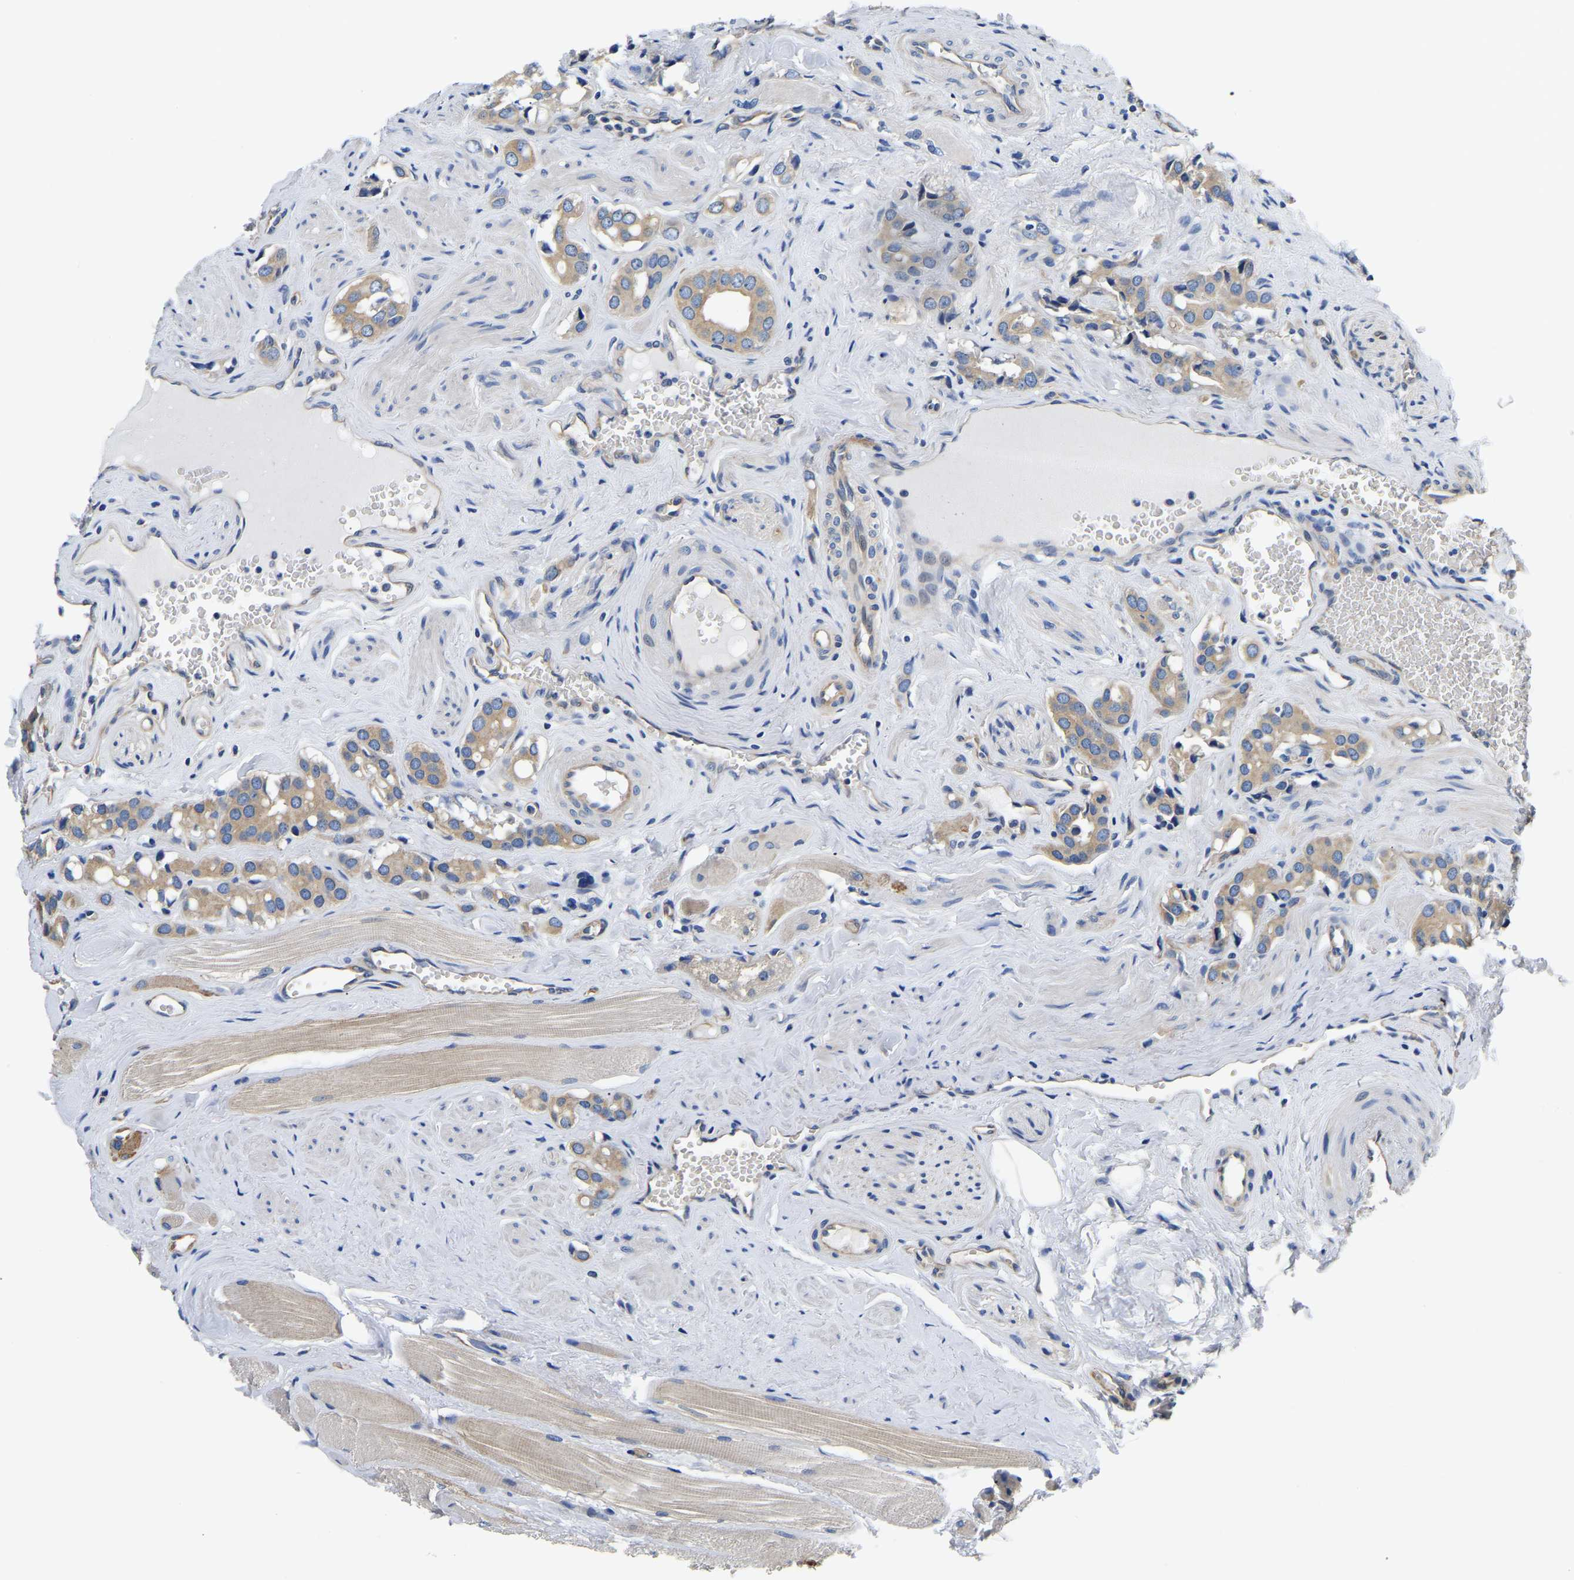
{"staining": {"intensity": "moderate", "quantity": ">75%", "location": "cytoplasmic/membranous"}, "tissue": "prostate cancer", "cell_type": "Tumor cells", "image_type": "cancer", "snomed": [{"axis": "morphology", "description": "Adenocarcinoma, High grade"}, {"axis": "topography", "description": "Prostate"}], "caption": "A brown stain highlights moderate cytoplasmic/membranous staining of a protein in adenocarcinoma (high-grade) (prostate) tumor cells.", "gene": "CSDE1", "patient": {"sex": "male", "age": 52}}